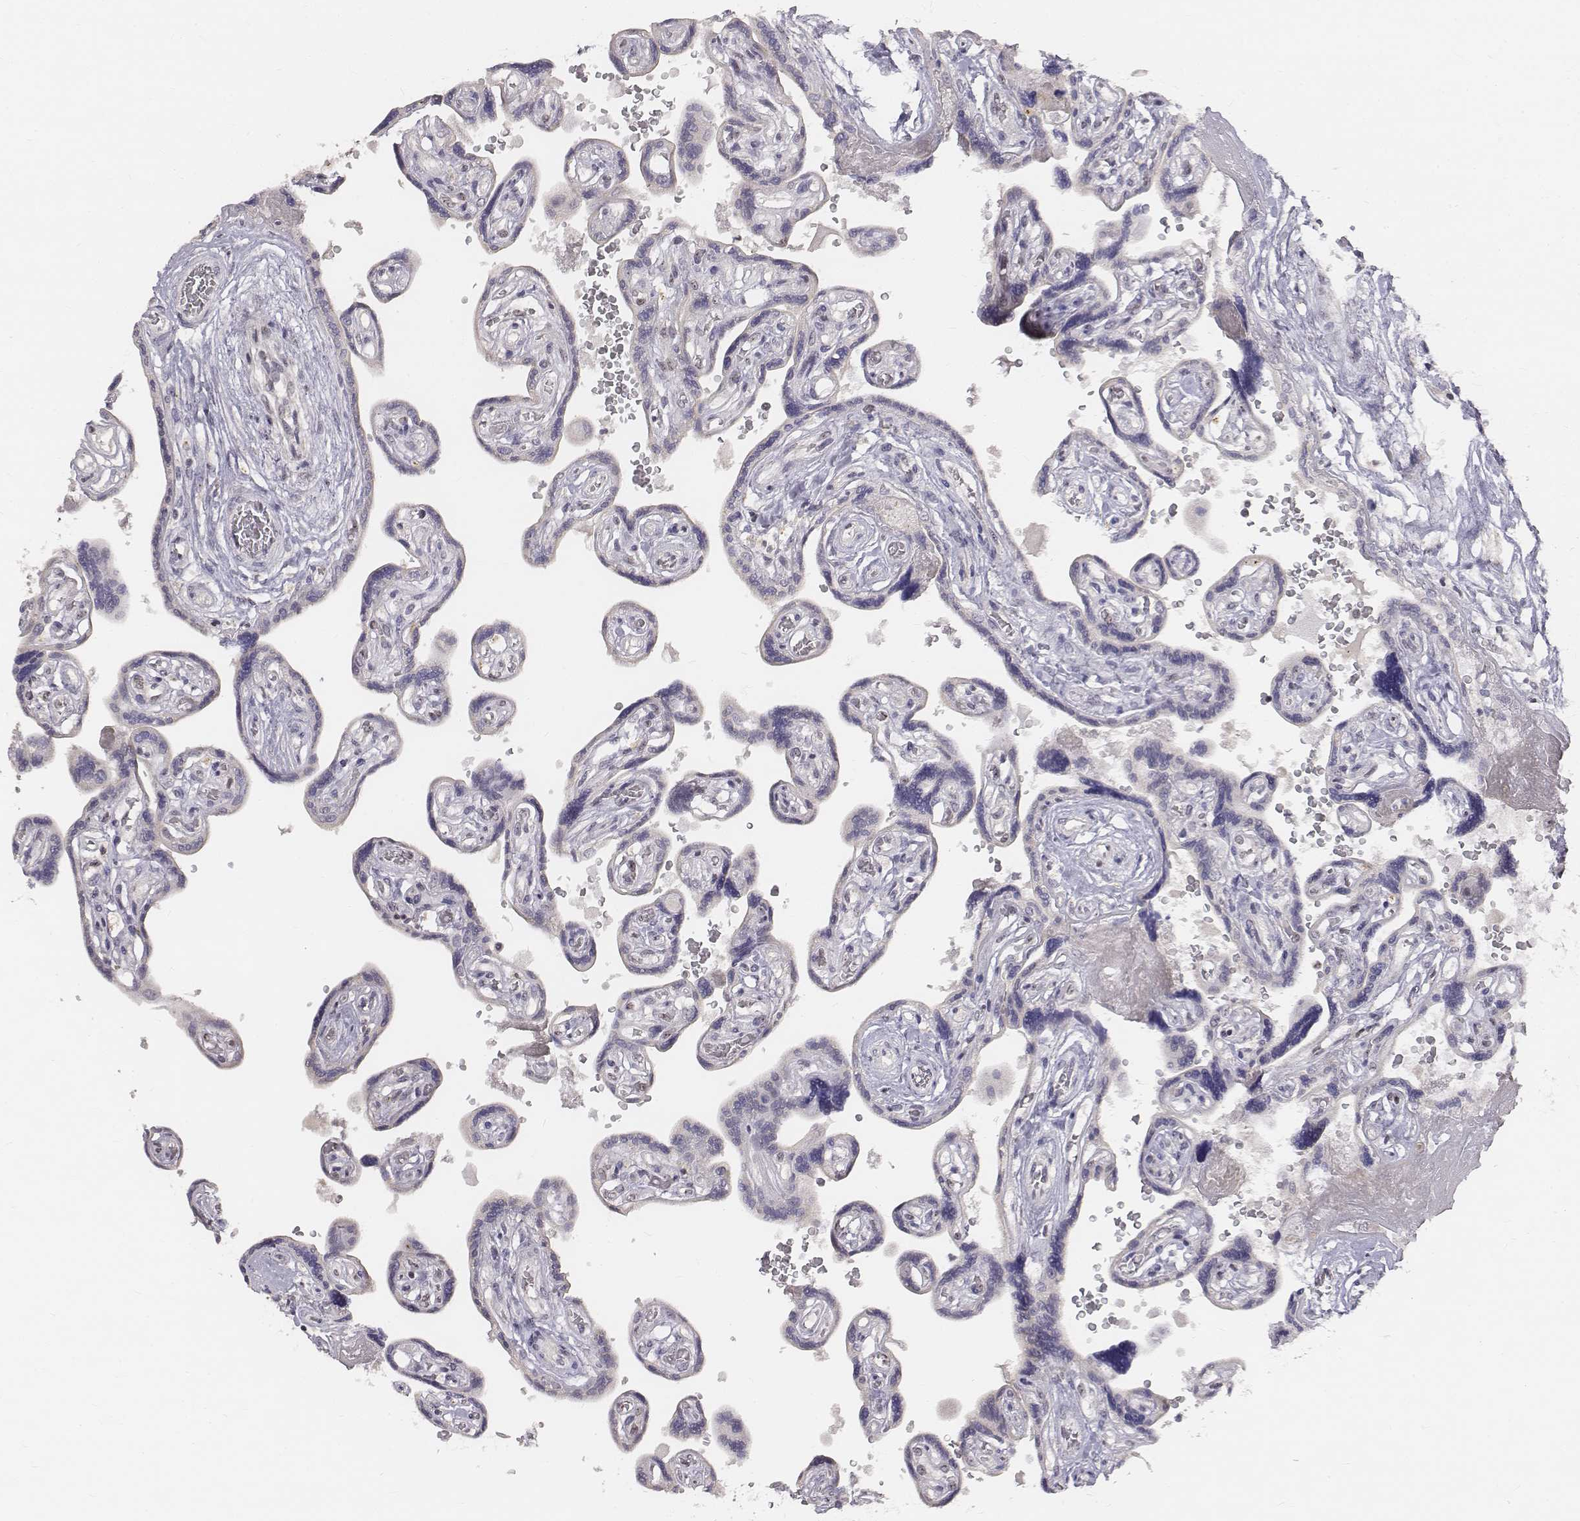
{"staining": {"intensity": "moderate", "quantity": ">75%", "location": "nuclear"}, "tissue": "placenta", "cell_type": "Decidual cells", "image_type": "normal", "snomed": [{"axis": "morphology", "description": "Normal tissue, NOS"}, {"axis": "topography", "description": "Placenta"}], "caption": "About >75% of decidual cells in normal human placenta show moderate nuclear protein staining as visualized by brown immunohistochemical staining.", "gene": "PHF6", "patient": {"sex": "female", "age": 32}}